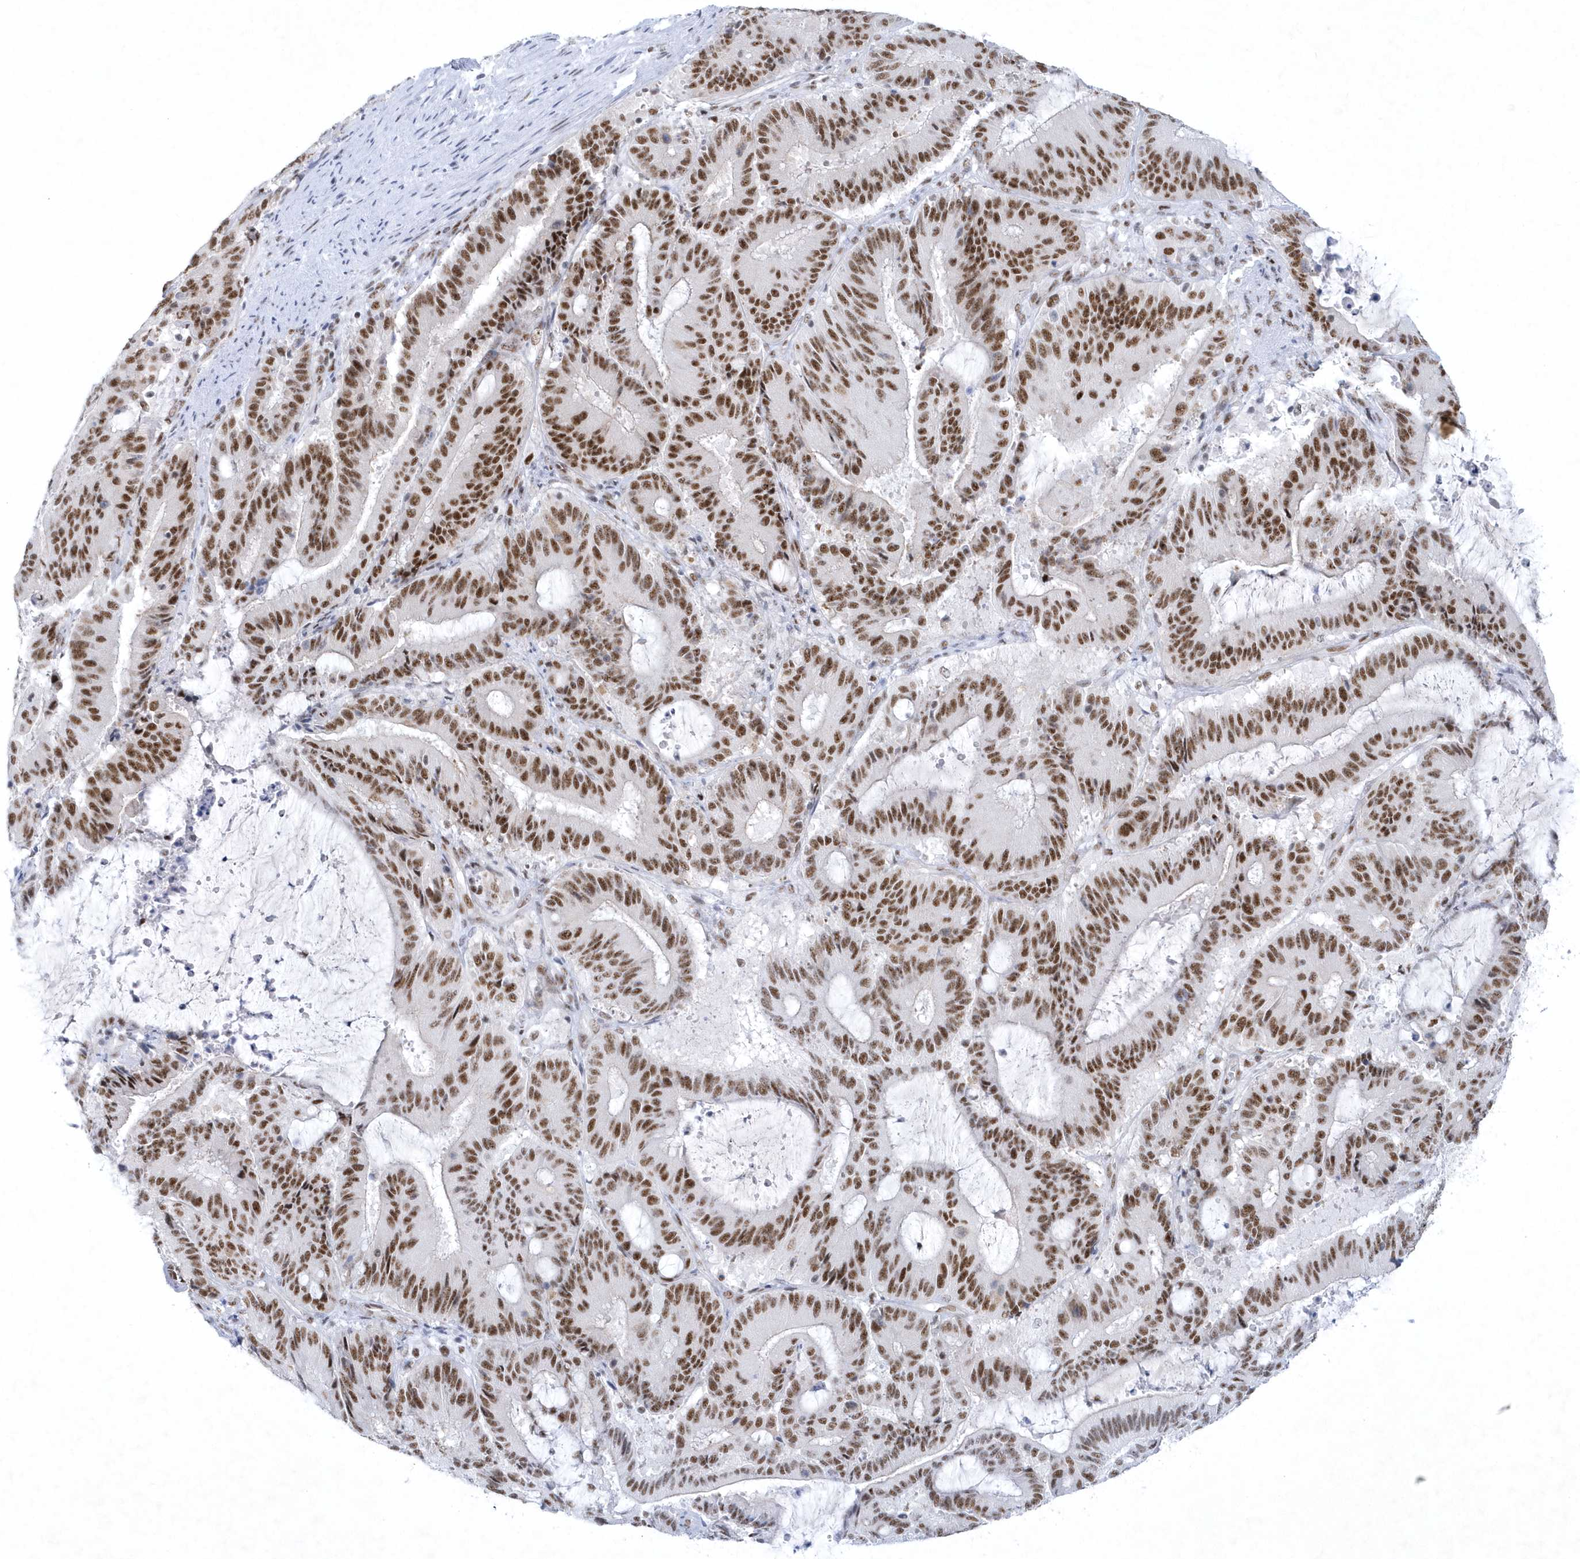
{"staining": {"intensity": "moderate", "quantity": ">75%", "location": "nuclear"}, "tissue": "liver cancer", "cell_type": "Tumor cells", "image_type": "cancer", "snomed": [{"axis": "morphology", "description": "Normal tissue, NOS"}, {"axis": "morphology", "description": "Cholangiocarcinoma"}, {"axis": "topography", "description": "Liver"}, {"axis": "topography", "description": "Peripheral nerve tissue"}], "caption": "Cholangiocarcinoma (liver) stained with IHC displays moderate nuclear expression in approximately >75% of tumor cells.", "gene": "DCLRE1A", "patient": {"sex": "female", "age": 73}}